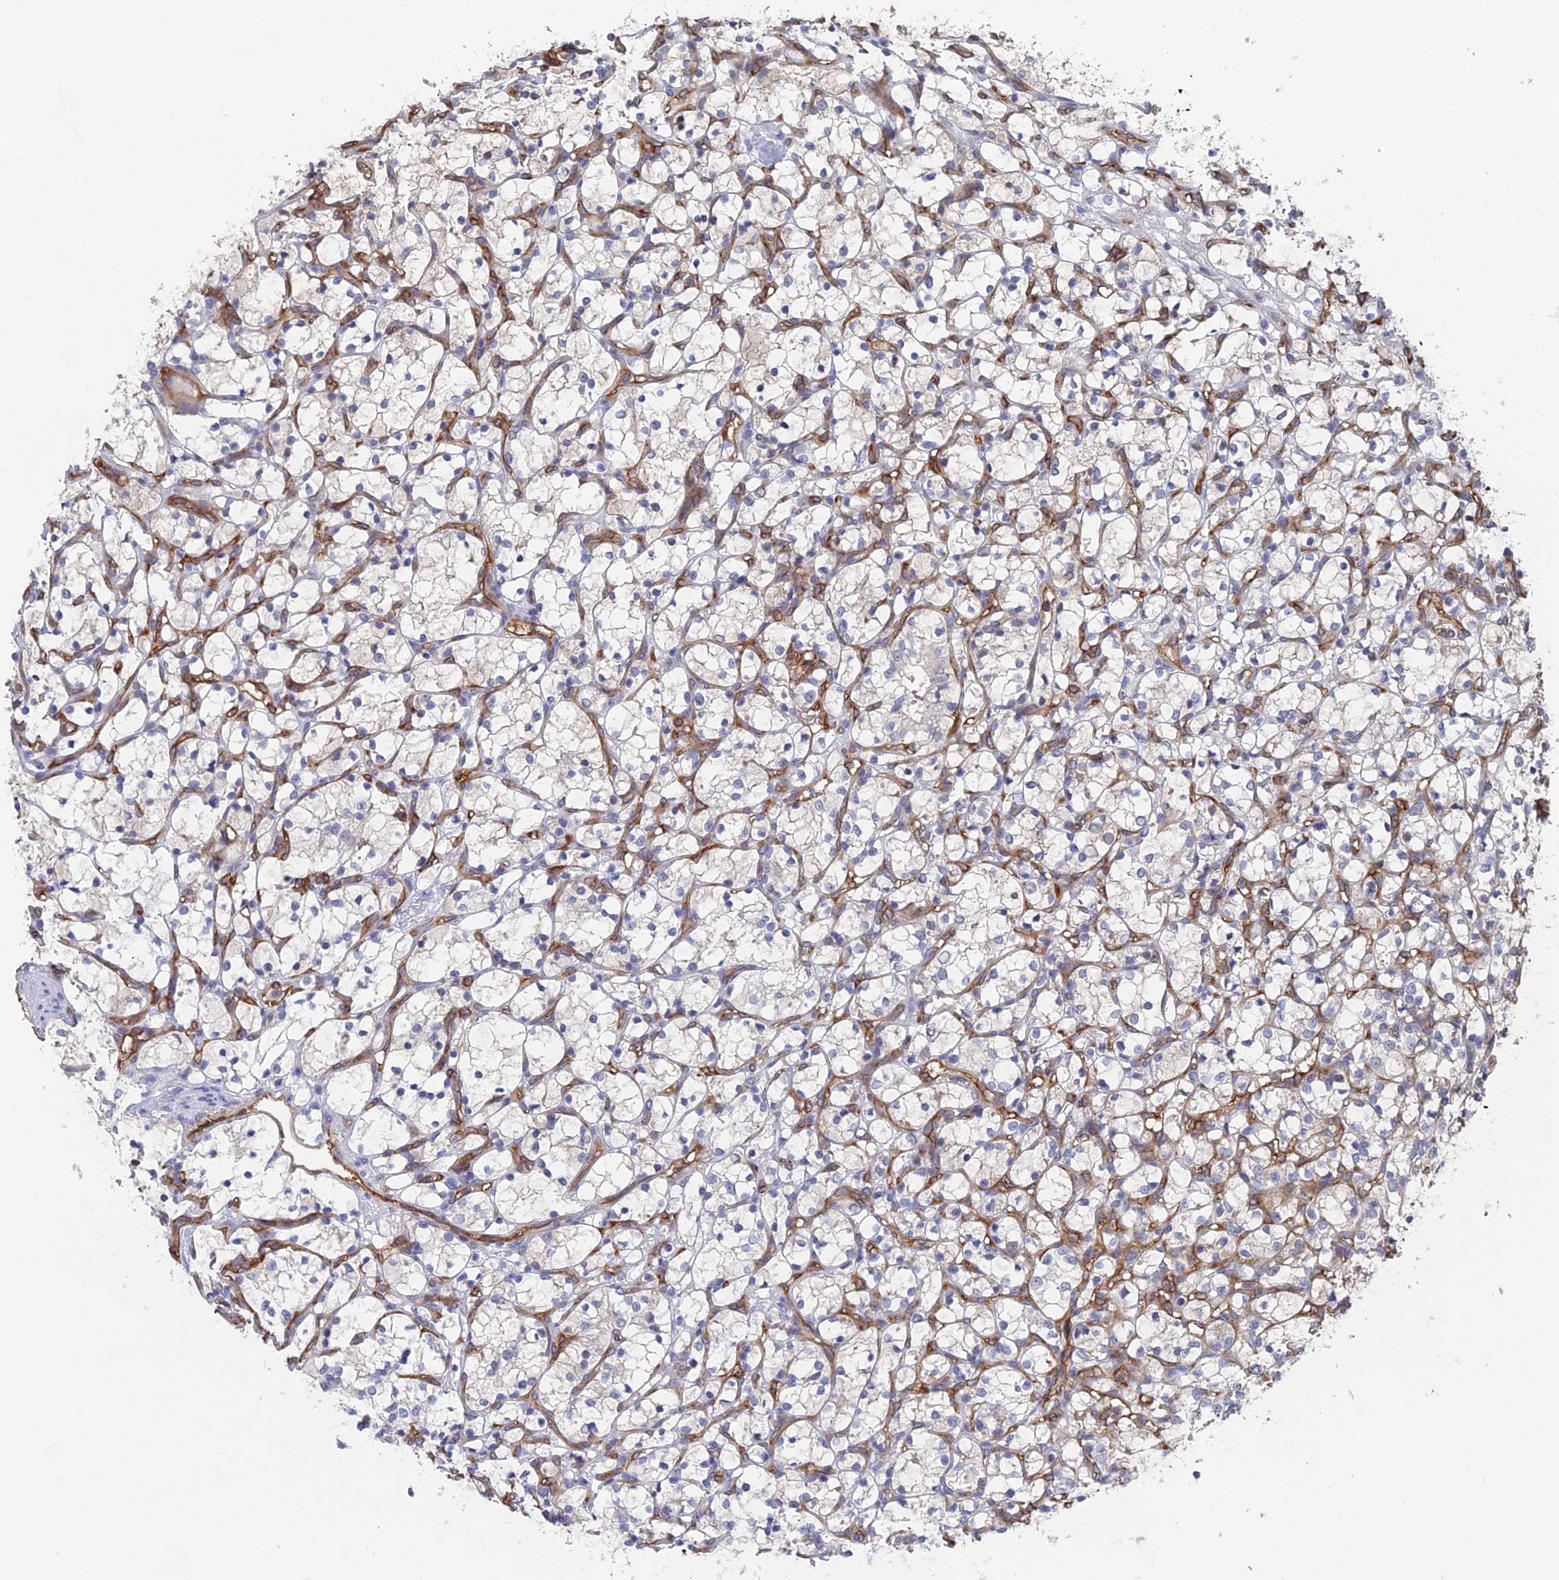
{"staining": {"intensity": "negative", "quantity": "none", "location": "none"}, "tissue": "renal cancer", "cell_type": "Tumor cells", "image_type": "cancer", "snomed": [{"axis": "morphology", "description": "Adenocarcinoma, NOS"}, {"axis": "topography", "description": "Kidney"}], "caption": "Tumor cells show no significant staining in renal adenocarcinoma.", "gene": "ARAP3", "patient": {"sex": "female", "age": 69}}